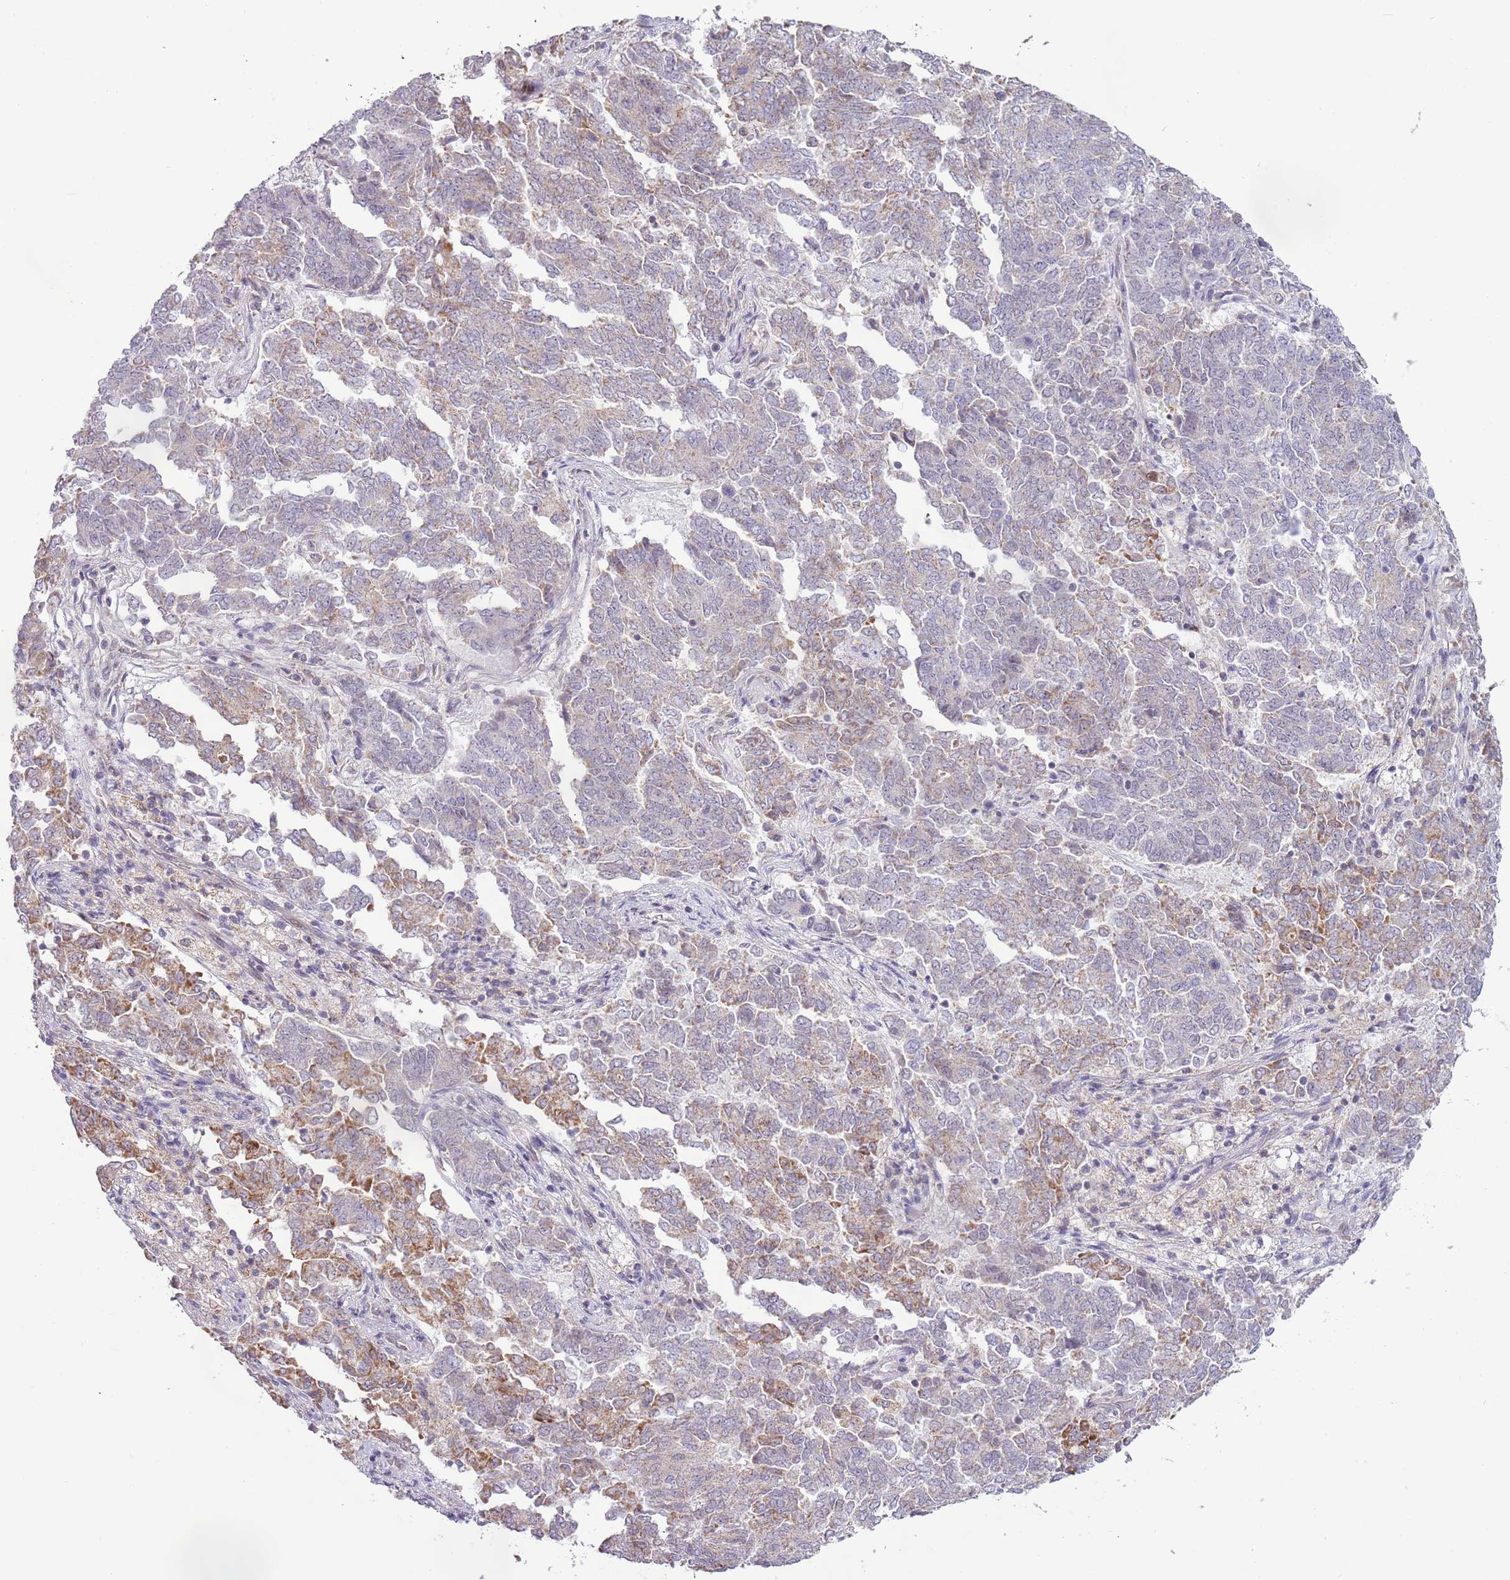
{"staining": {"intensity": "moderate", "quantity": "25%-75%", "location": "cytoplasmic/membranous"}, "tissue": "endometrial cancer", "cell_type": "Tumor cells", "image_type": "cancer", "snomed": [{"axis": "morphology", "description": "Adenocarcinoma, NOS"}, {"axis": "topography", "description": "Endometrium"}], "caption": "Endometrial cancer tissue shows moderate cytoplasmic/membranous expression in about 25%-75% of tumor cells, visualized by immunohistochemistry.", "gene": "MLLT11", "patient": {"sex": "female", "age": 80}}